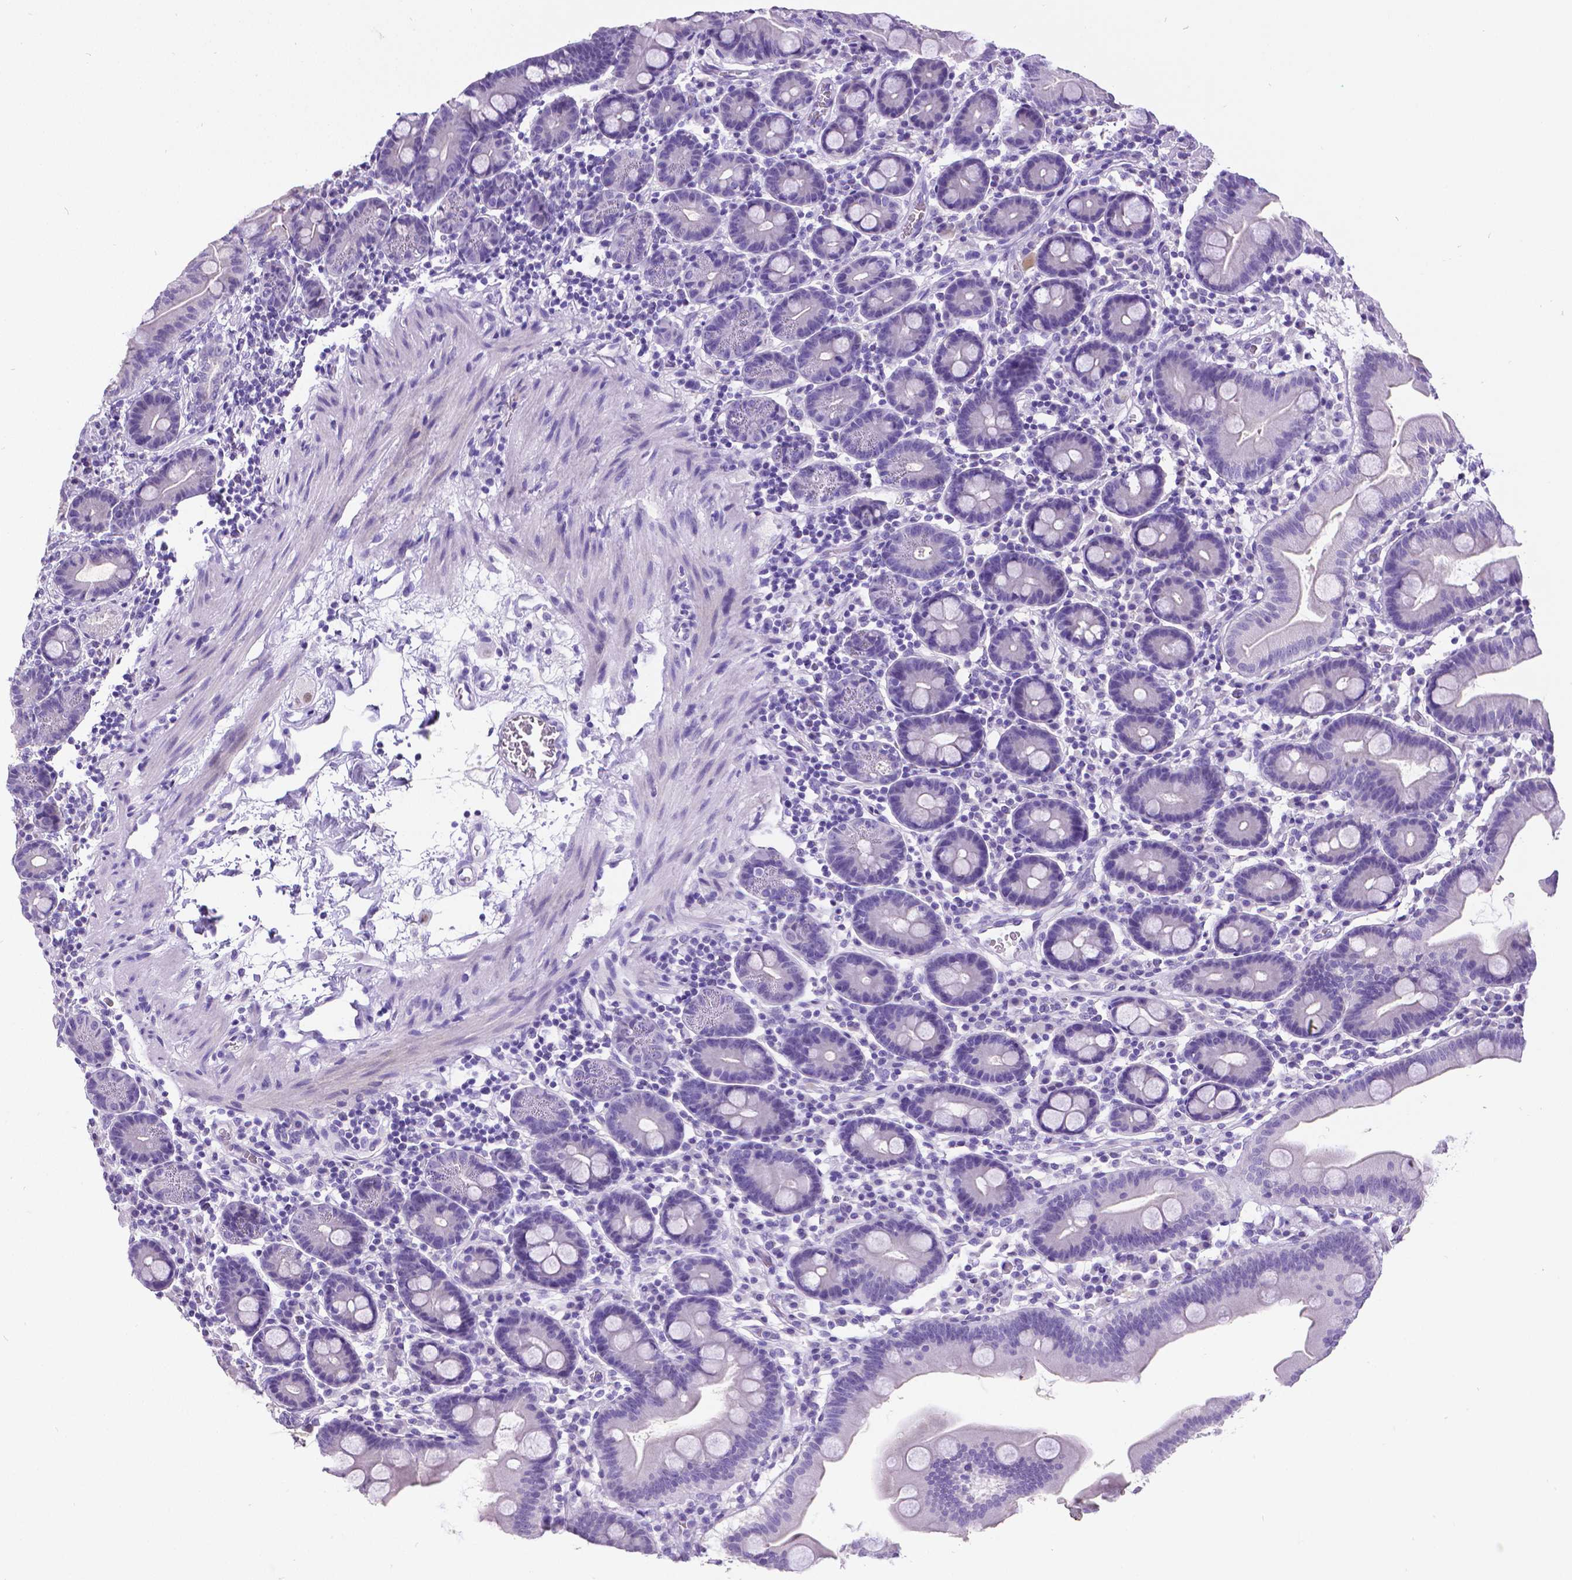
{"staining": {"intensity": "negative", "quantity": "none", "location": "none"}, "tissue": "duodenum", "cell_type": "Glandular cells", "image_type": "normal", "snomed": [{"axis": "morphology", "description": "Normal tissue, NOS"}, {"axis": "topography", "description": "Pancreas"}, {"axis": "topography", "description": "Duodenum"}], "caption": "A high-resolution image shows immunohistochemistry (IHC) staining of unremarkable duodenum, which shows no significant staining in glandular cells. (DAB (3,3'-diaminobenzidine) immunohistochemistry visualized using brightfield microscopy, high magnification).", "gene": "SATB2", "patient": {"sex": "male", "age": 59}}